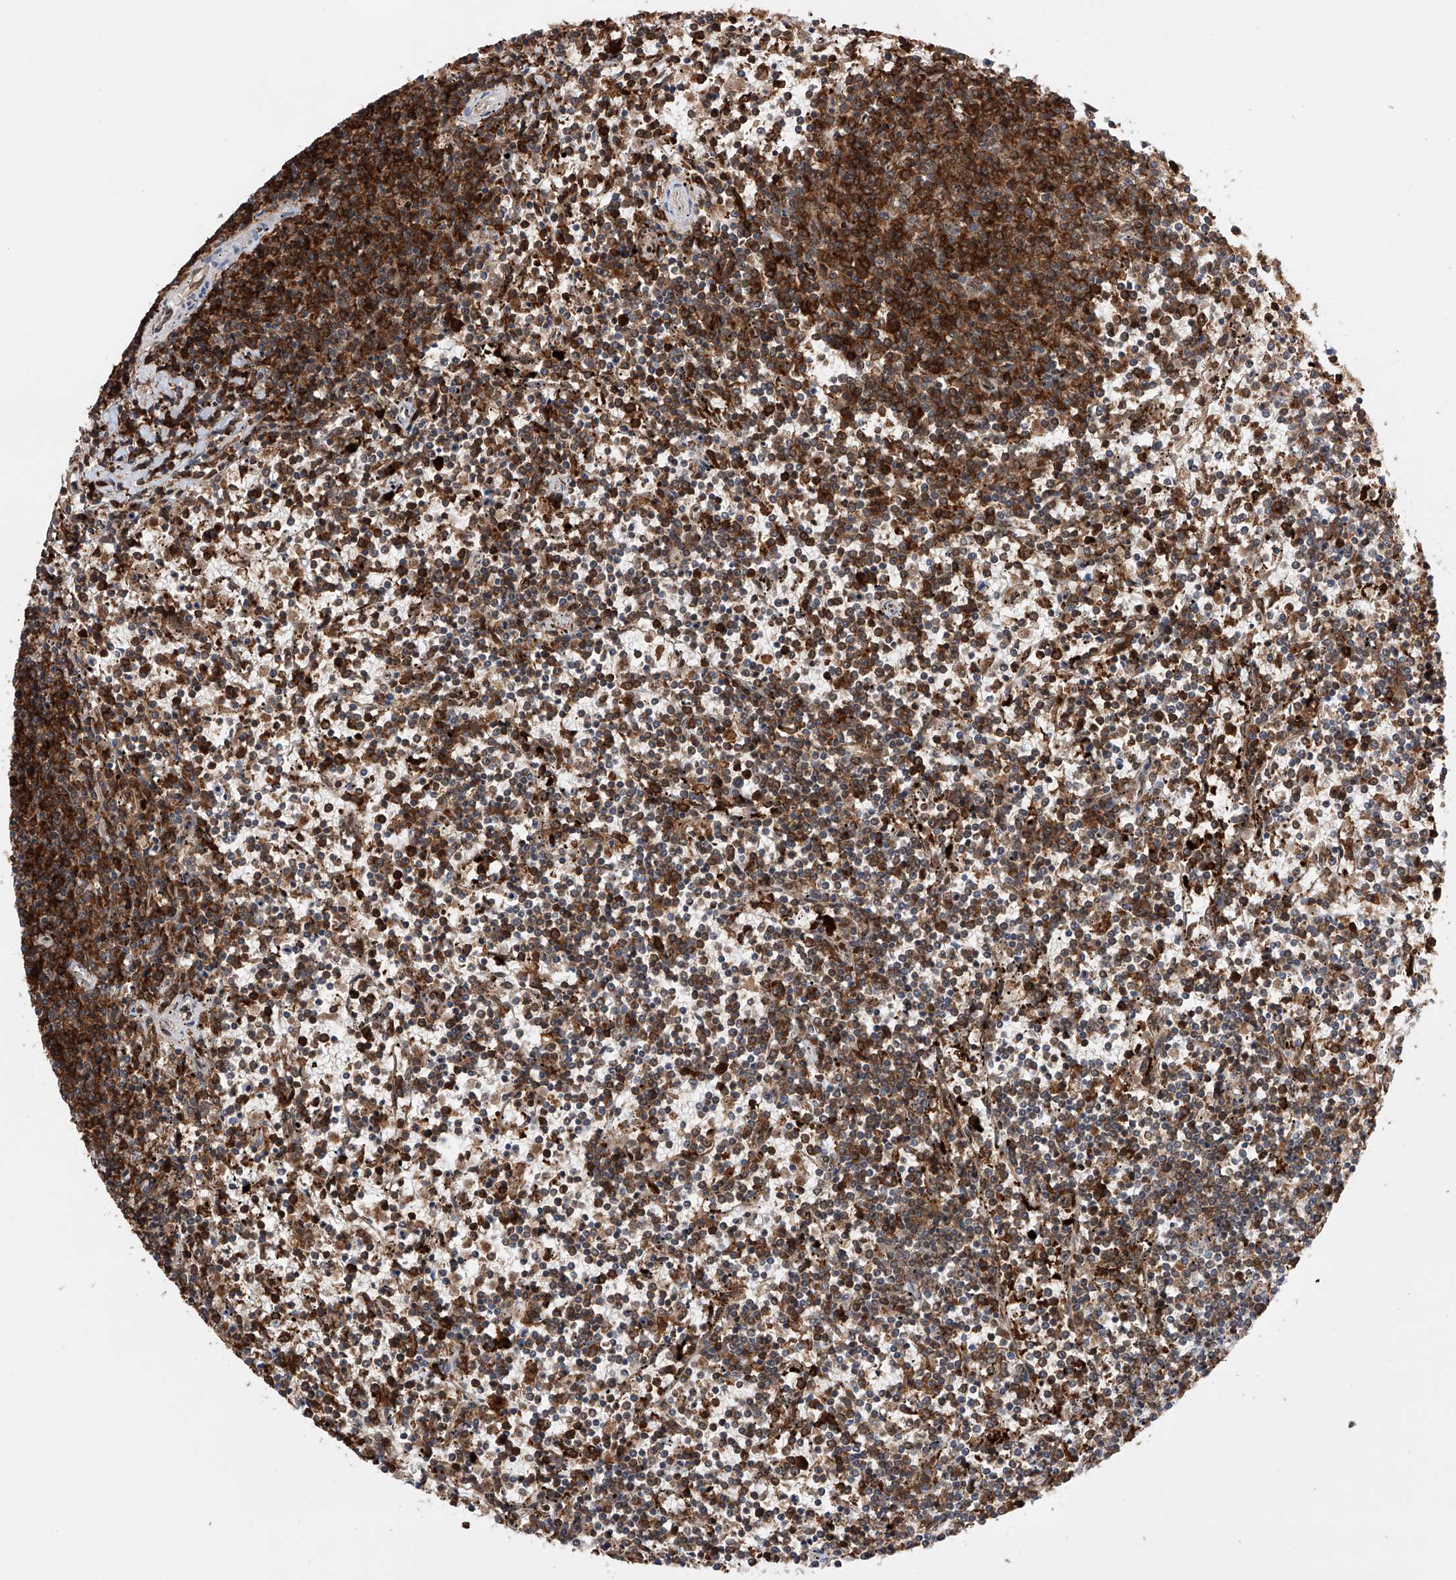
{"staining": {"intensity": "moderate", "quantity": ">75%", "location": "cytoplasmic/membranous"}, "tissue": "lymphoma", "cell_type": "Tumor cells", "image_type": "cancer", "snomed": [{"axis": "morphology", "description": "Malignant lymphoma, non-Hodgkin's type, Low grade"}, {"axis": "topography", "description": "Spleen"}], "caption": "DAB (3,3'-diaminobenzidine) immunohistochemical staining of human malignant lymphoma, non-Hodgkin's type (low-grade) demonstrates moderate cytoplasmic/membranous protein expression in about >75% of tumor cells.", "gene": "ZNF280D", "patient": {"sex": "female", "age": 50}}